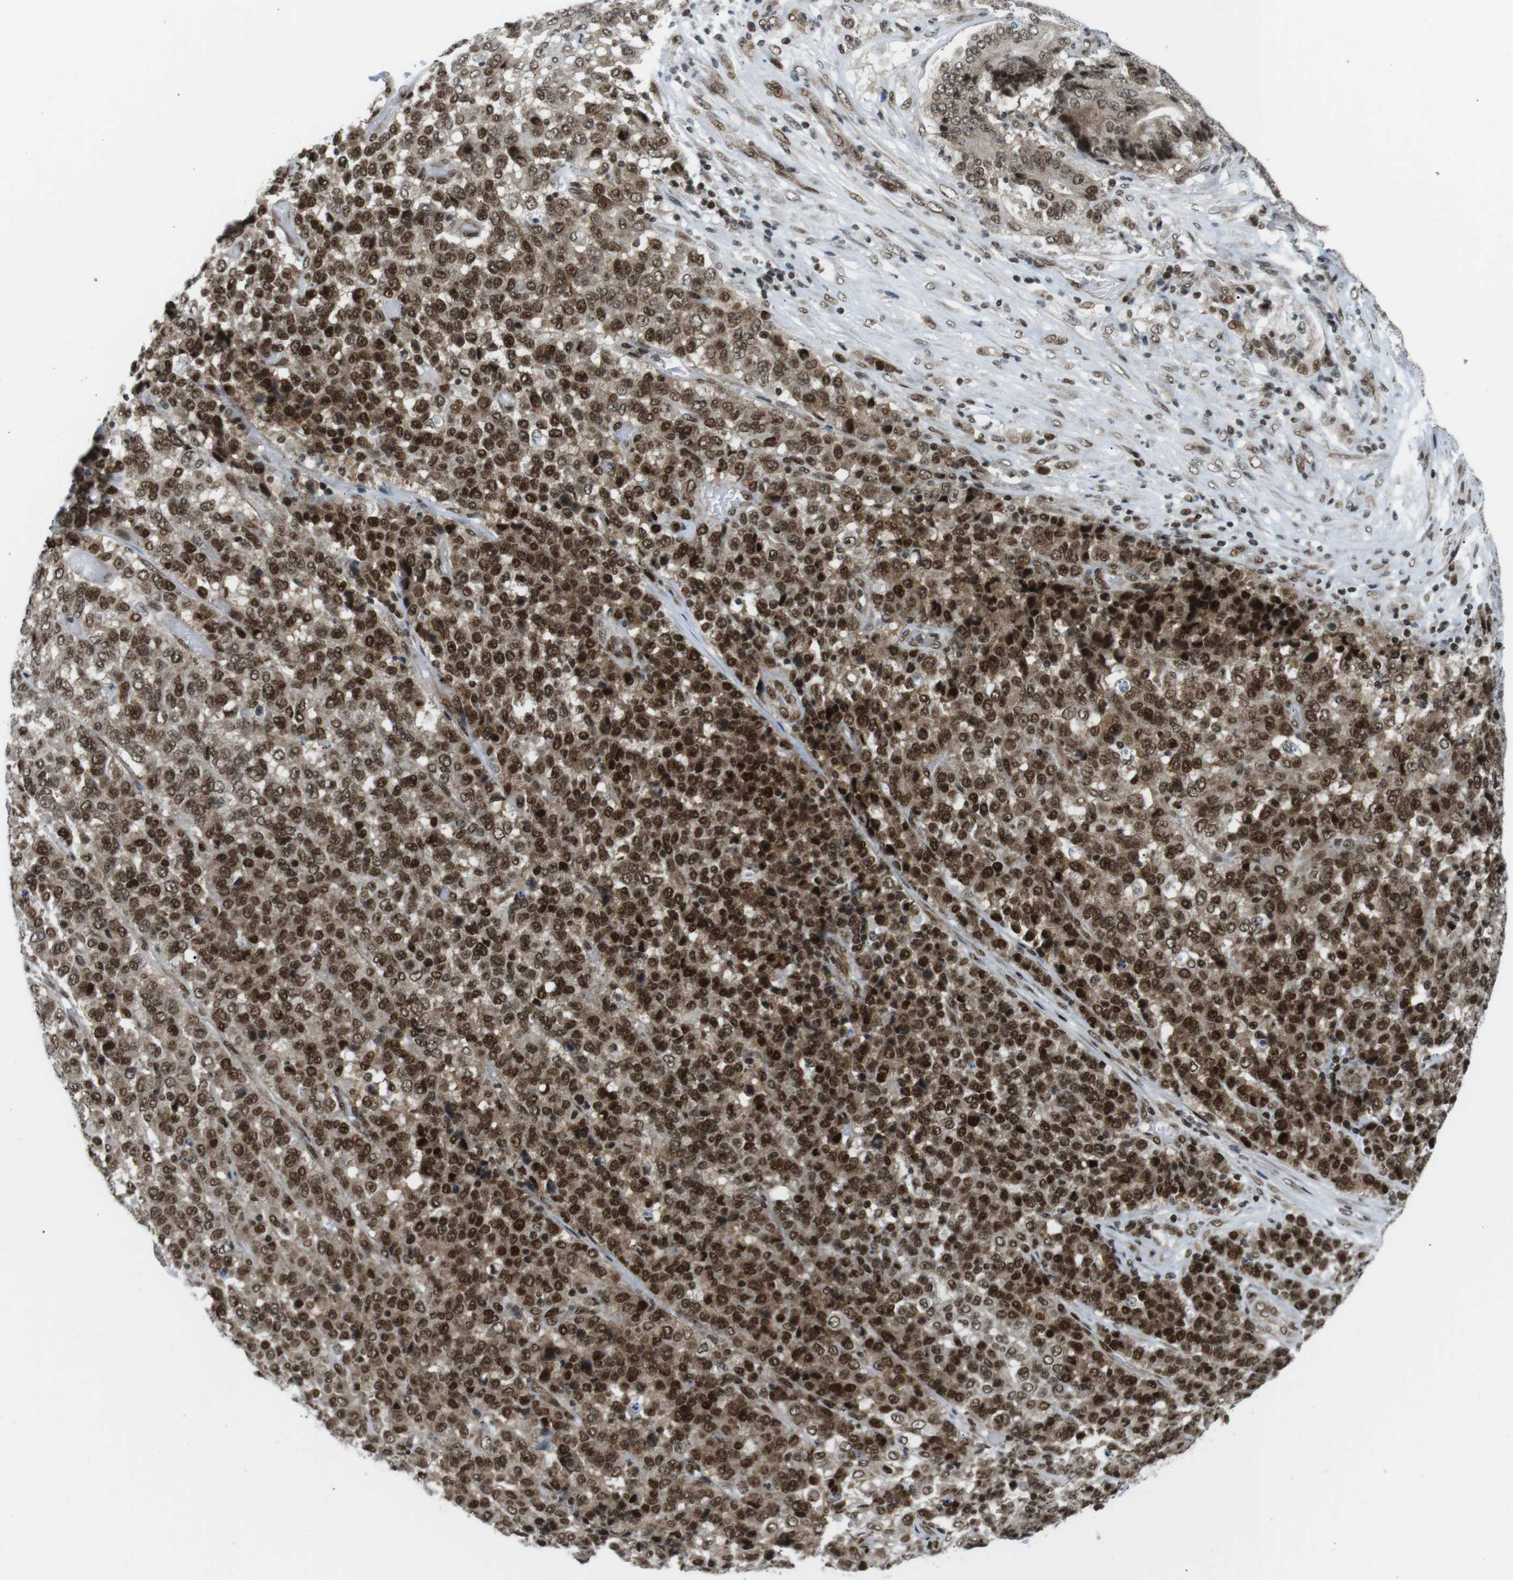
{"staining": {"intensity": "strong", "quantity": ">75%", "location": "nuclear"}, "tissue": "stomach cancer", "cell_type": "Tumor cells", "image_type": "cancer", "snomed": [{"axis": "morphology", "description": "Adenocarcinoma, NOS"}, {"axis": "topography", "description": "Stomach"}], "caption": "DAB (3,3'-diaminobenzidine) immunohistochemical staining of human stomach cancer shows strong nuclear protein staining in approximately >75% of tumor cells.", "gene": "CDC27", "patient": {"sex": "female", "age": 73}}